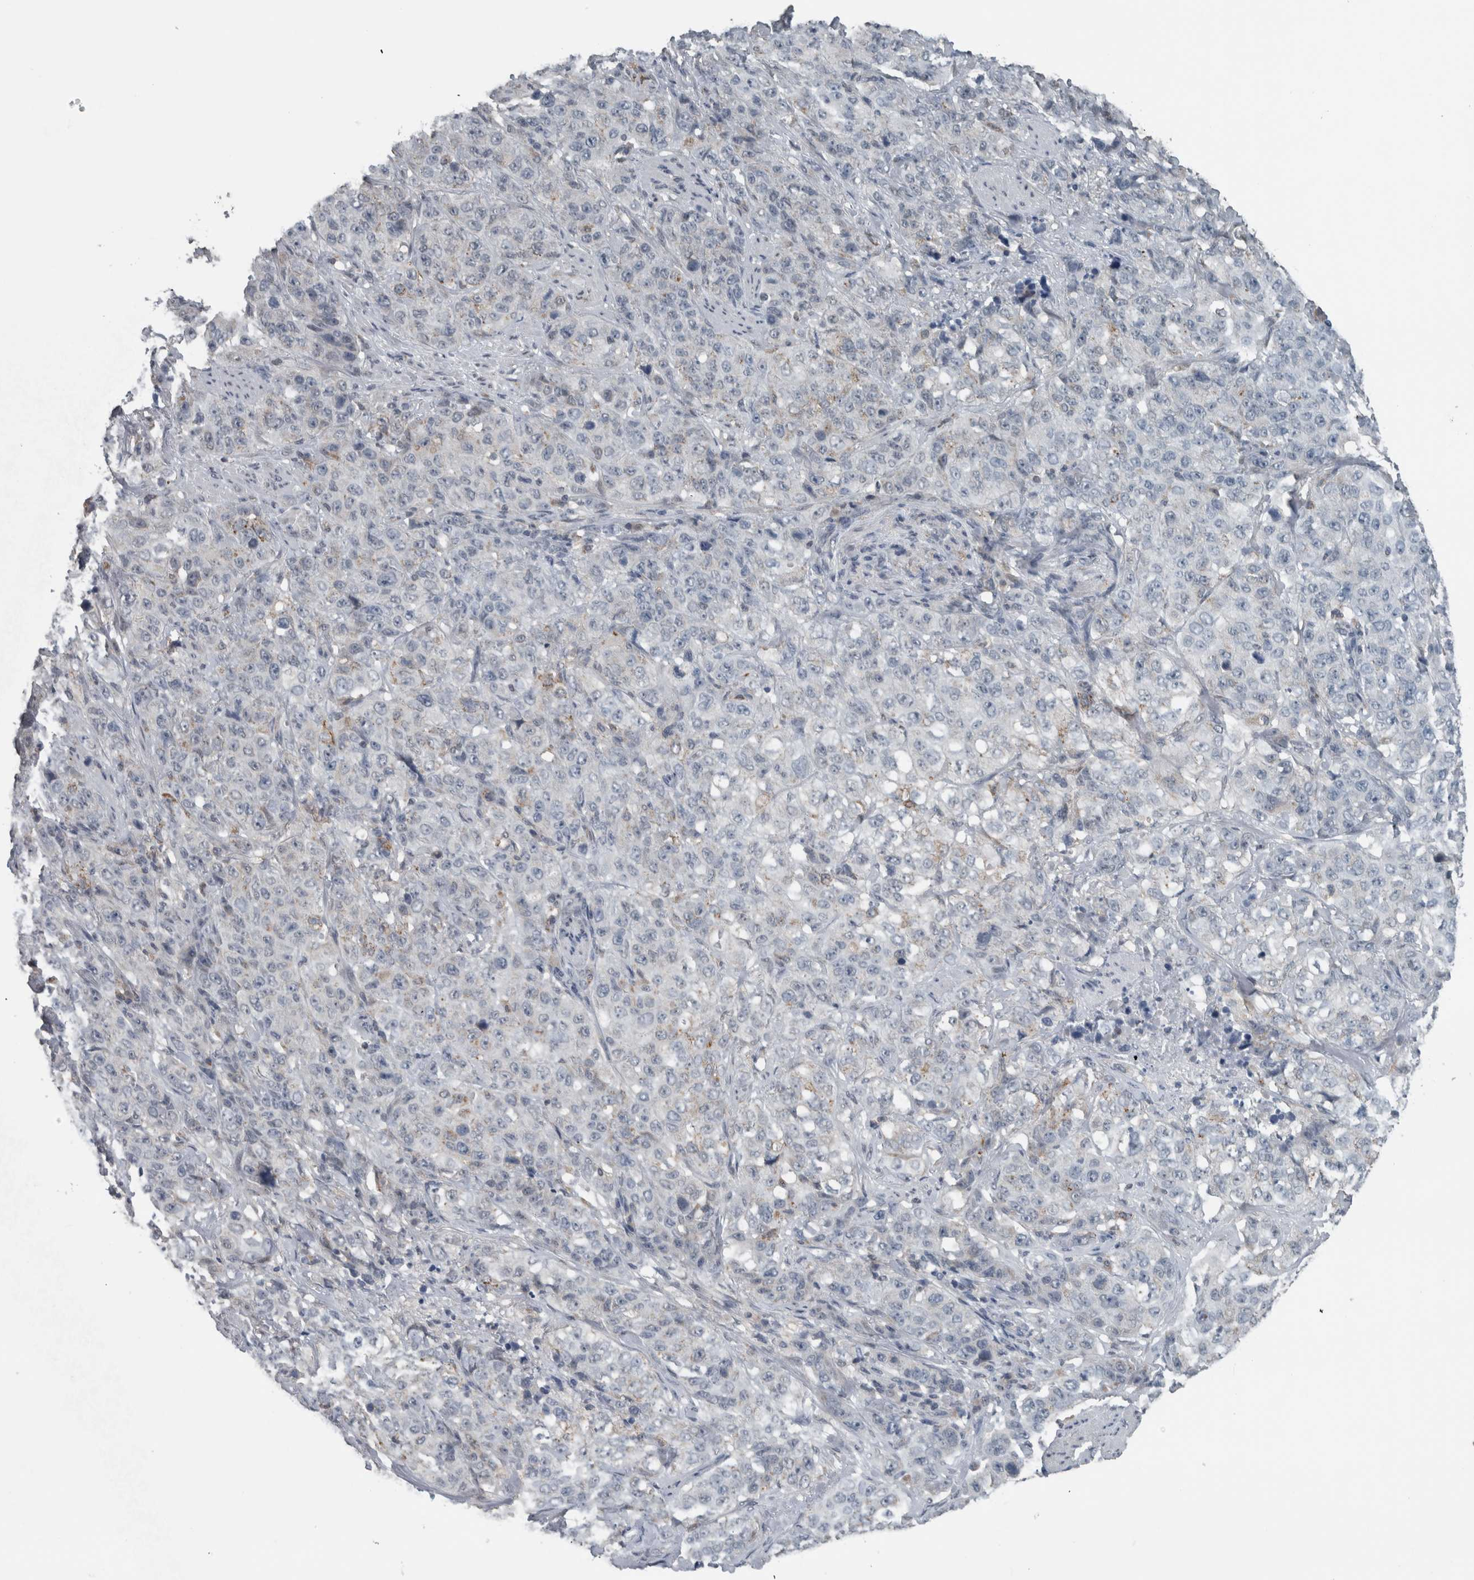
{"staining": {"intensity": "negative", "quantity": "none", "location": "none"}, "tissue": "stomach cancer", "cell_type": "Tumor cells", "image_type": "cancer", "snomed": [{"axis": "morphology", "description": "Adenocarcinoma, NOS"}, {"axis": "topography", "description": "Stomach"}], "caption": "DAB immunohistochemical staining of human stomach cancer (adenocarcinoma) displays no significant staining in tumor cells.", "gene": "ACSF2", "patient": {"sex": "male", "age": 48}}